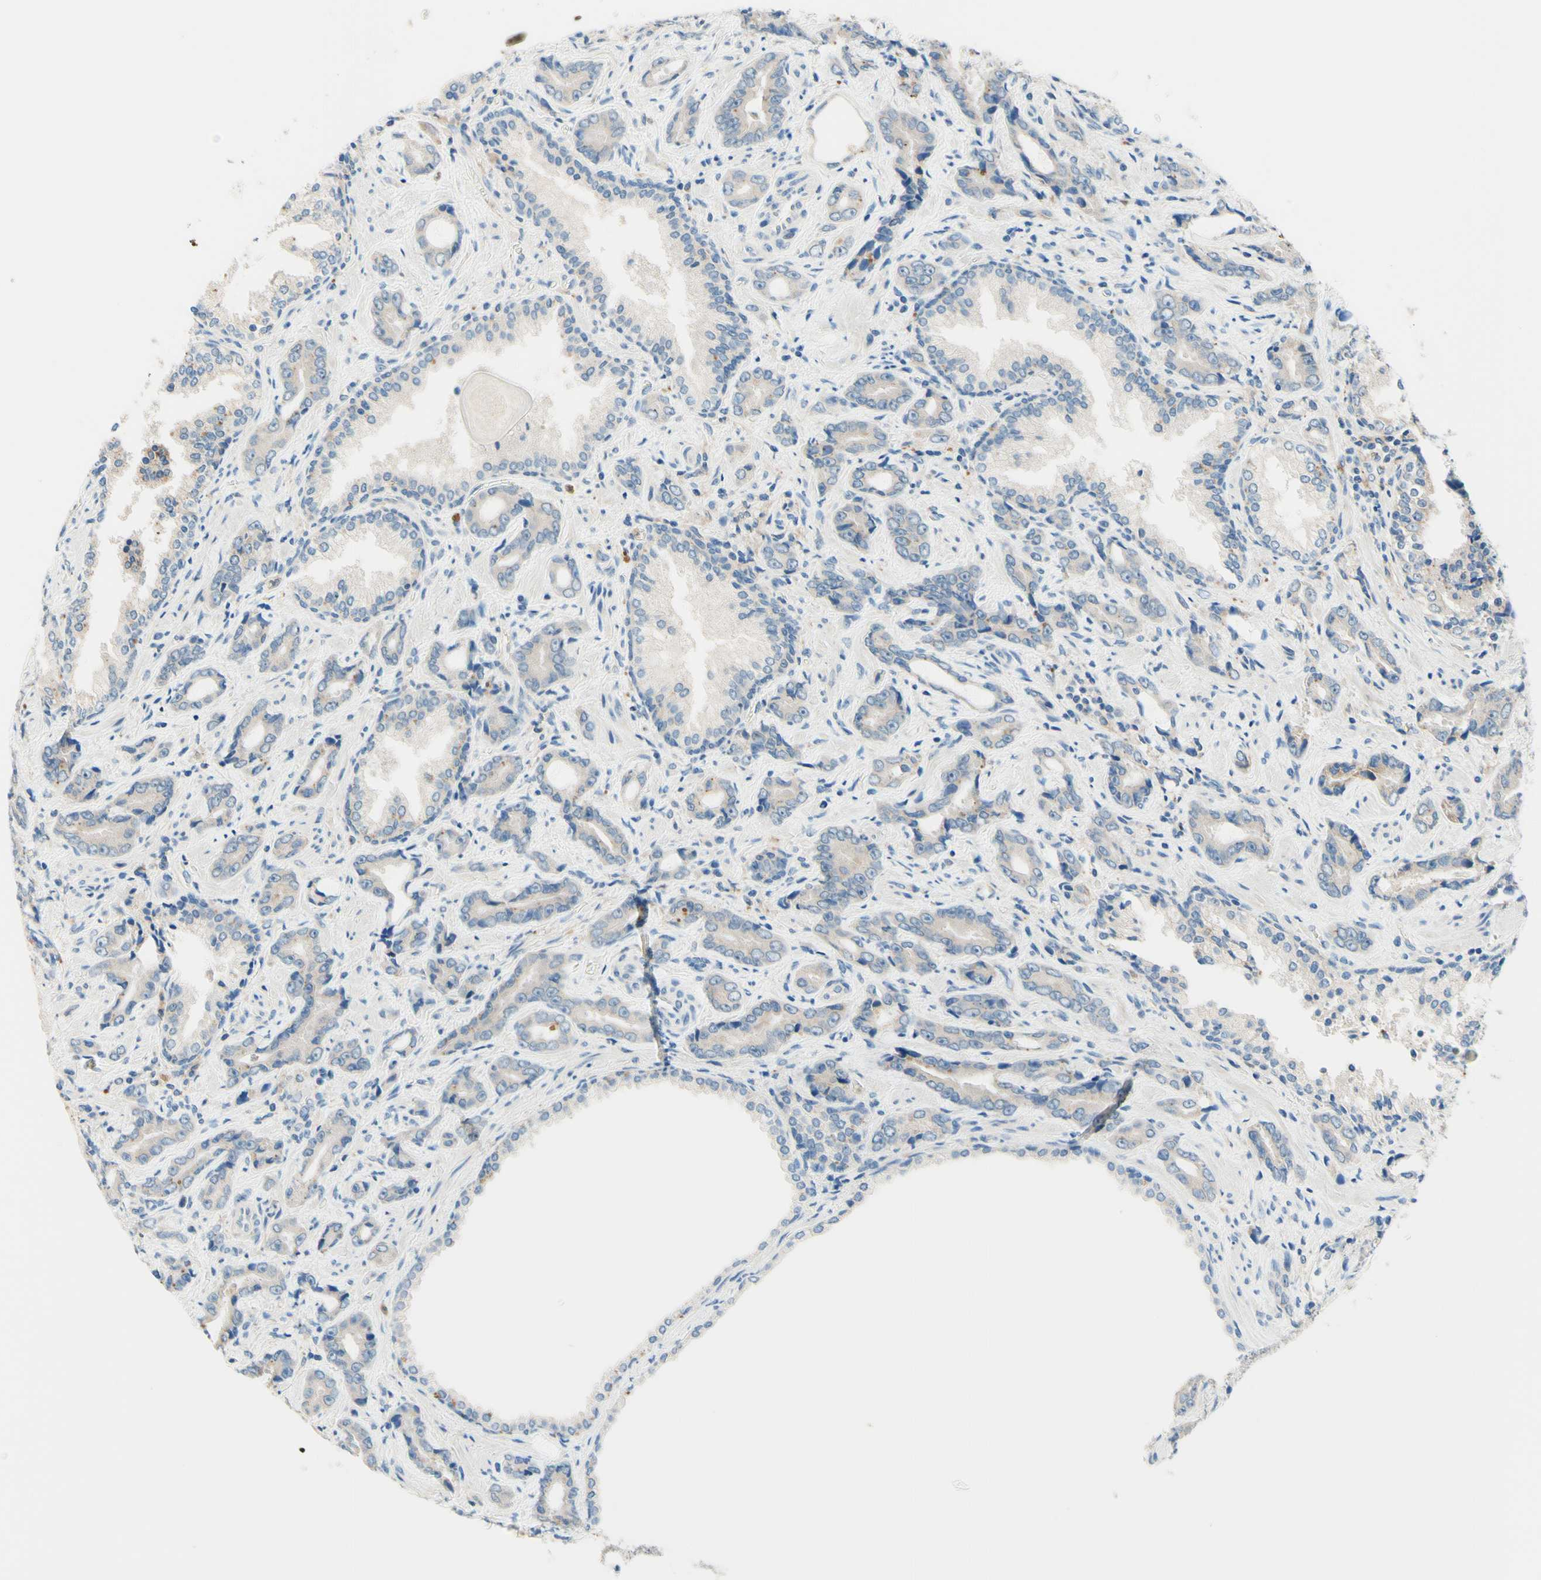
{"staining": {"intensity": "weak", "quantity": "25%-75%", "location": "cytoplasmic/membranous"}, "tissue": "prostate cancer", "cell_type": "Tumor cells", "image_type": "cancer", "snomed": [{"axis": "morphology", "description": "Adenocarcinoma, Low grade"}, {"axis": "topography", "description": "Prostate"}], "caption": "A micrograph of prostate adenocarcinoma (low-grade) stained for a protein shows weak cytoplasmic/membranous brown staining in tumor cells.", "gene": "SIGLEC9", "patient": {"sex": "male", "age": 60}}